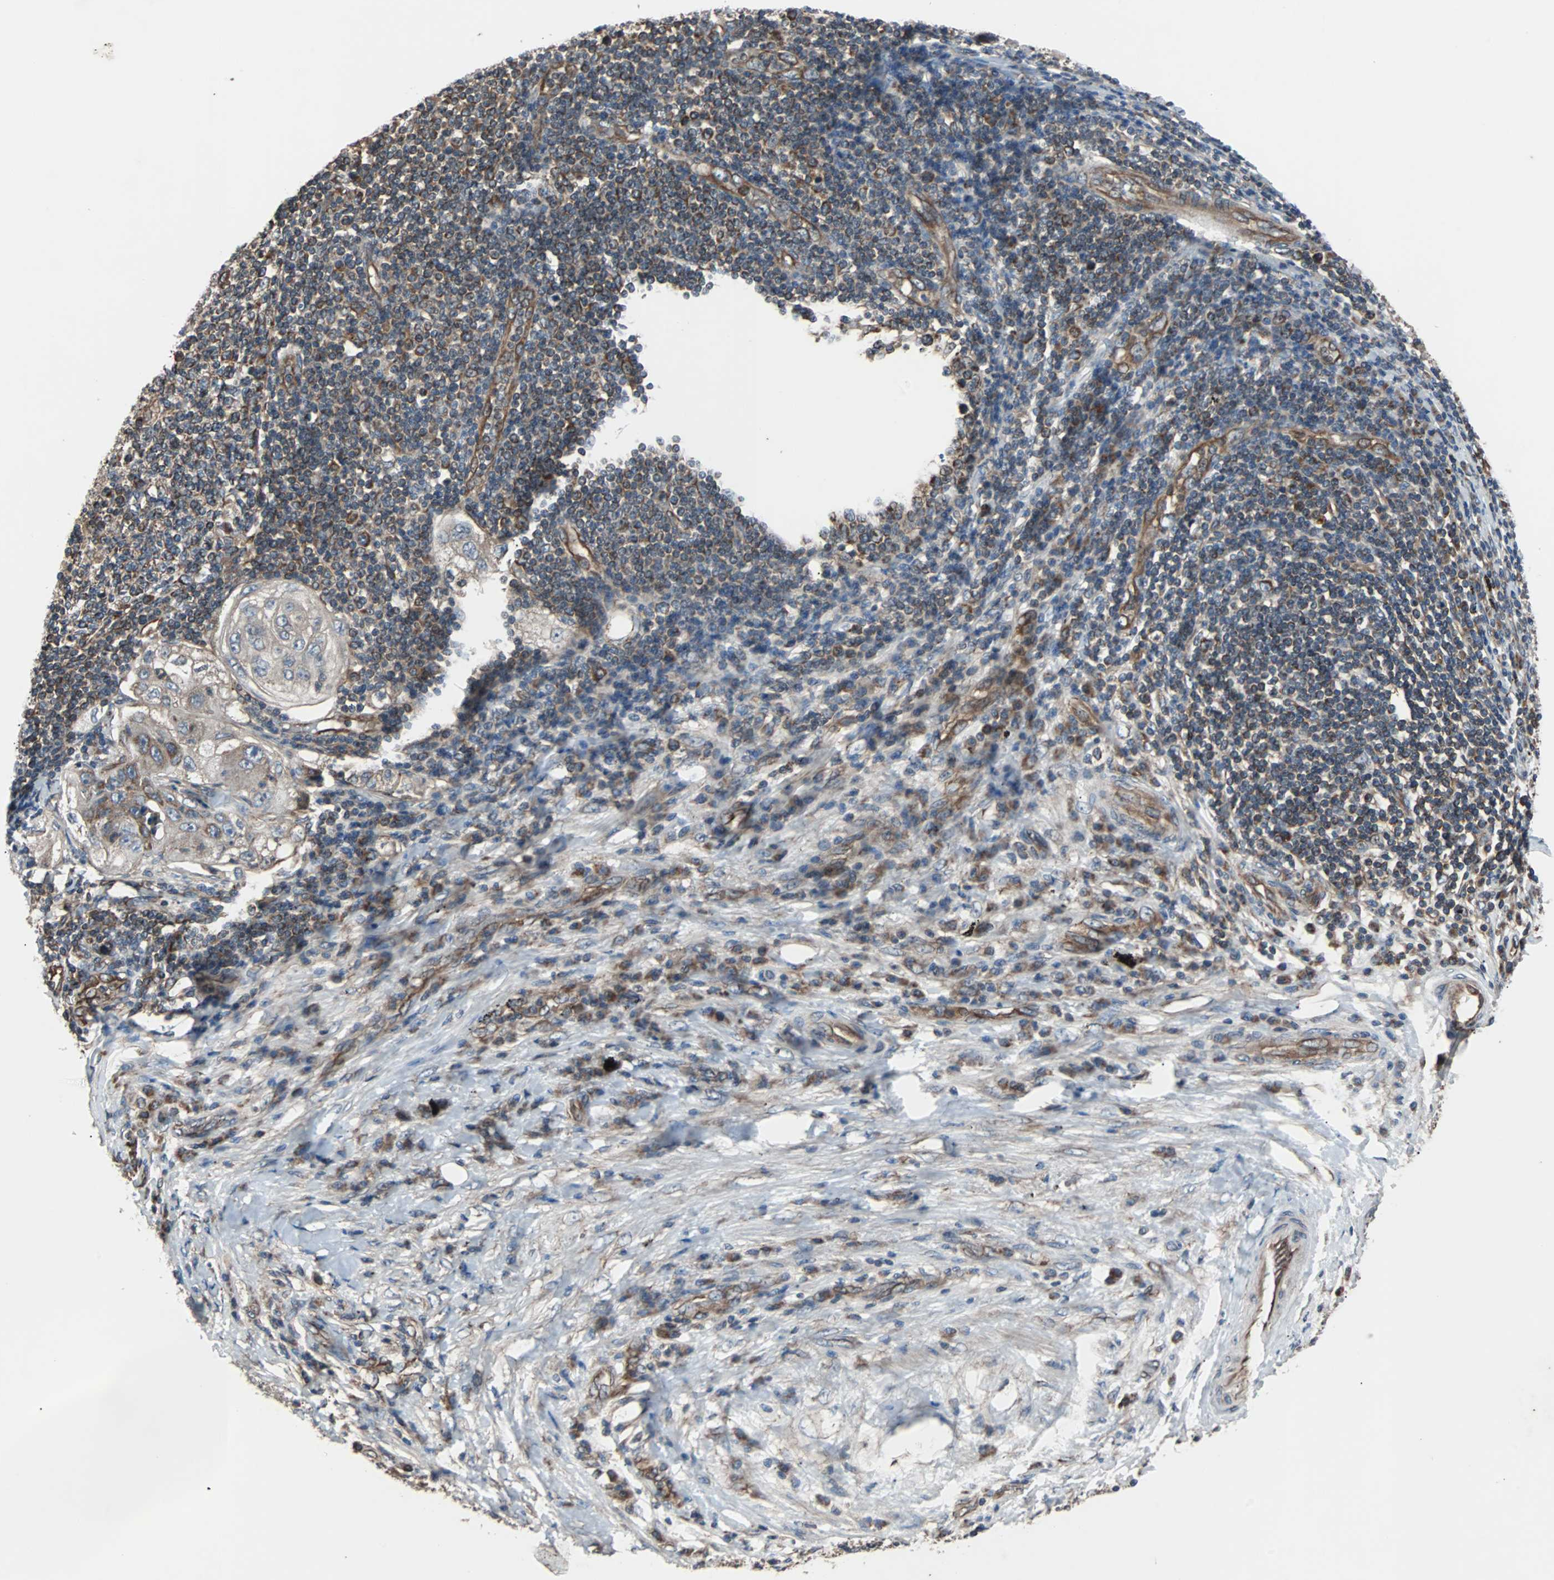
{"staining": {"intensity": "weak", "quantity": "25%-75%", "location": "cytoplasmic/membranous"}, "tissue": "lung cancer", "cell_type": "Tumor cells", "image_type": "cancer", "snomed": [{"axis": "morphology", "description": "Inflammation, NOS"}, {"axis": "morphology", "description": "Squamous cell carcinoma, NOS"}, {"axis": "topography", "description": "Lymph node"}, {"axis": "topography", "description": "Soft tissue"}, {"axis": "topography", "description": "Lung"}], "caption": "DAB immunohistochemical staining of human squamous cell carcinoma (lung) shows weak cytoplasmic/membranous protein expression in about 25%-75% of tumor cells.", "gene": "ACTR3", "patient": {"sex": "male", "age": 66}}